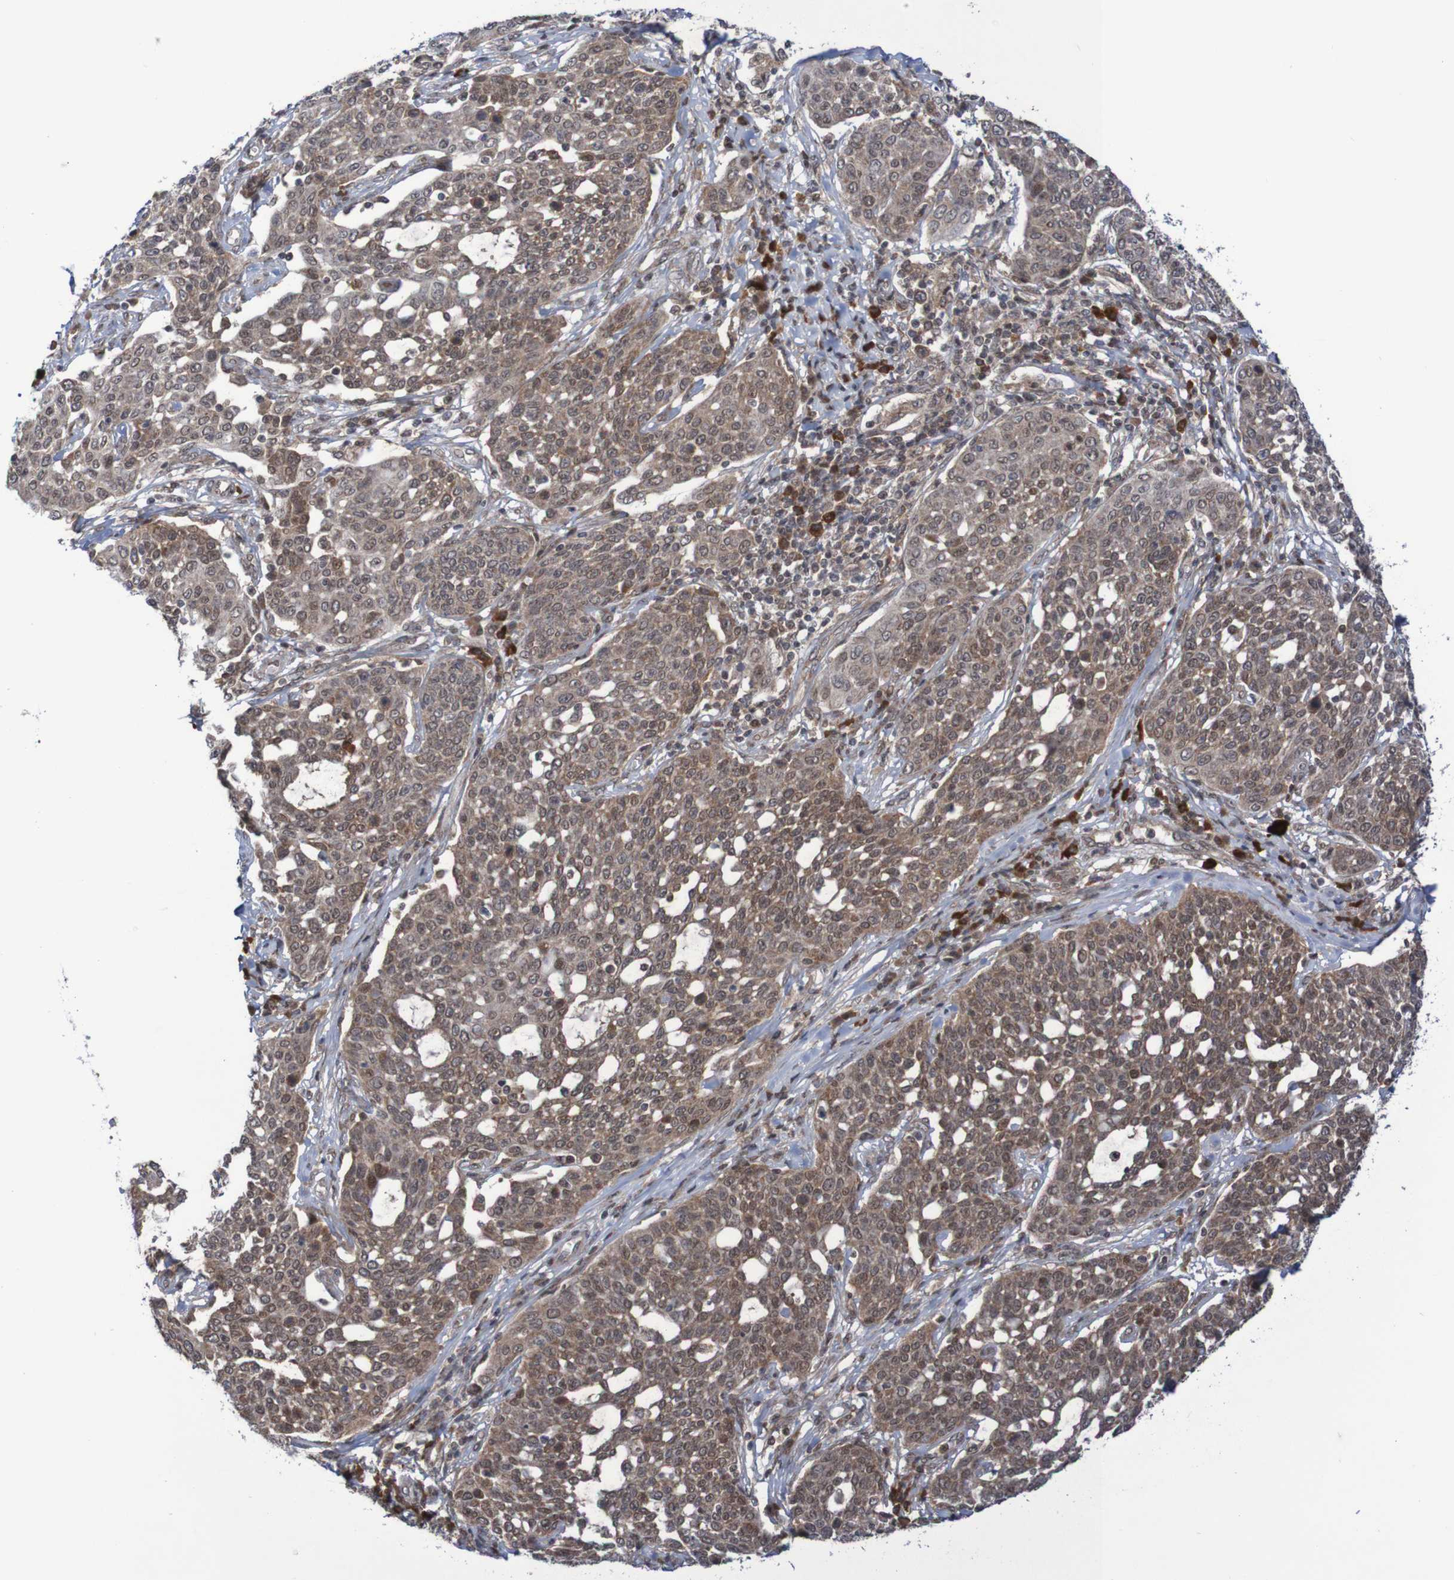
{"staining": {"intensity": "moderate", "quantity": ">75%", "location": "cytoplasmic/membranous"}, "tissue": "cervical cancer", "cell_type": "Tumor cells", "image_type": "cancer", "snomed": [{"axis": "morphology", "description": "Squamous cell carcinoma, NOS"}, {"axis": "topography", "description": "Cervix"}], "caption": "A brown stain highlights moderate cytoplasmic/membranous expression of a protein in human squamous cell carcinoma (cervical) tumor cells.", "gene": "ITLN1", "patient": {"sex": "female", "age": 34}}